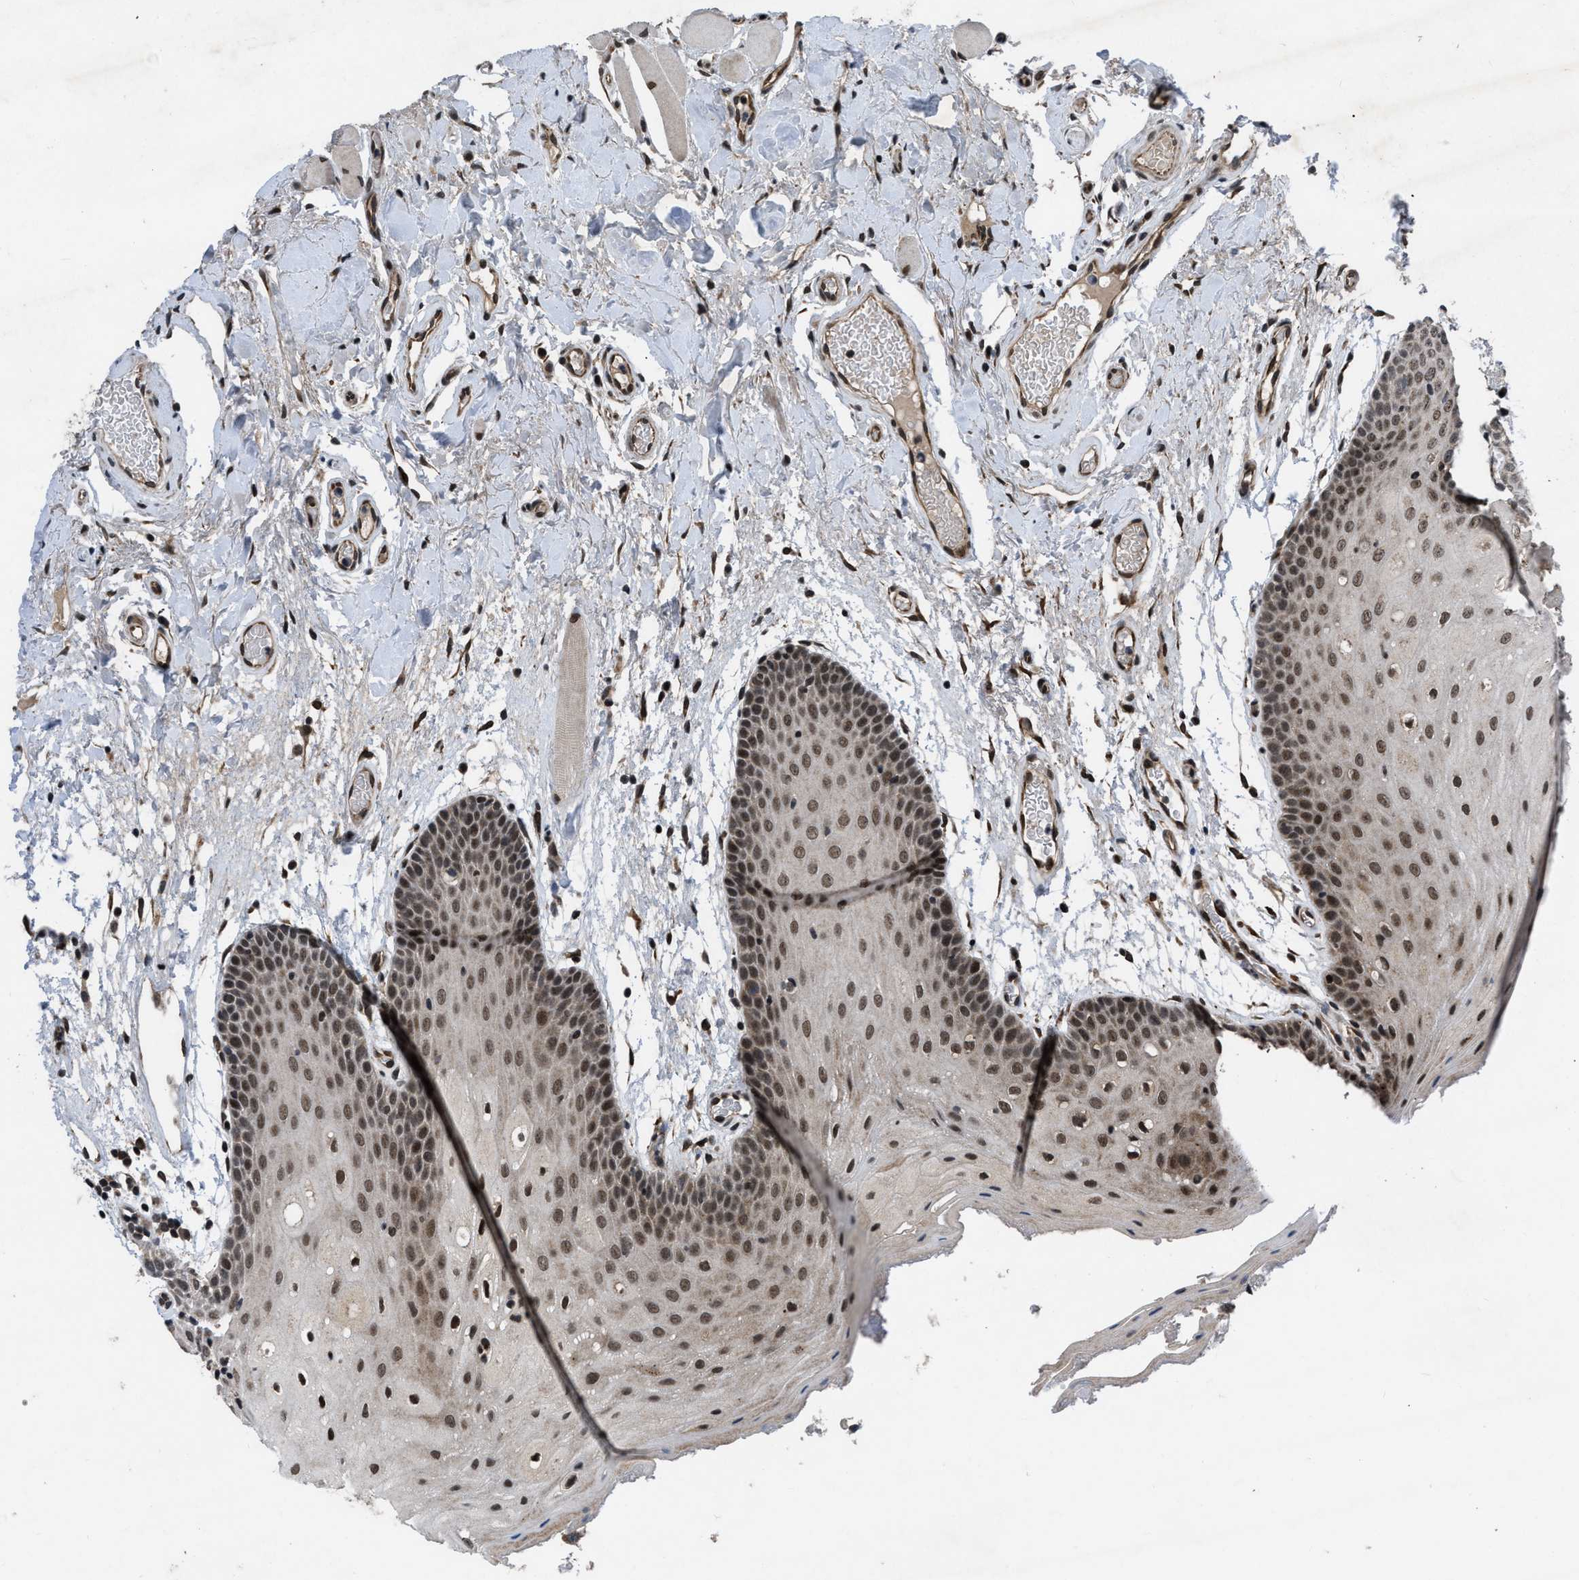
{"staining": {"intensity": "moderate", "quantity": ">75%", "location": "nuclear"}, "tissue": "oral mucosa", "cell_type": "Squamous epithelial cells", "image_type": "normal", "snomed": [{"axis": "morphology", "description": "Normal tissue, NOS"}, {"axis": "morphology", "description": "Squamous cell carcinoma, NOS"}, {"axis": "topography", "description": "Oral tissue"}, {"axis": "topography", "description": "Head-Neck"}], "caption": "Squamous epithelial cells demonstrate medium levels of moderate nuclear positivity in about >75% of cells in unremarkable oral mucosa.", "gene": "ZNHIT1", "patient": {"sex": "male", "age": 71}}